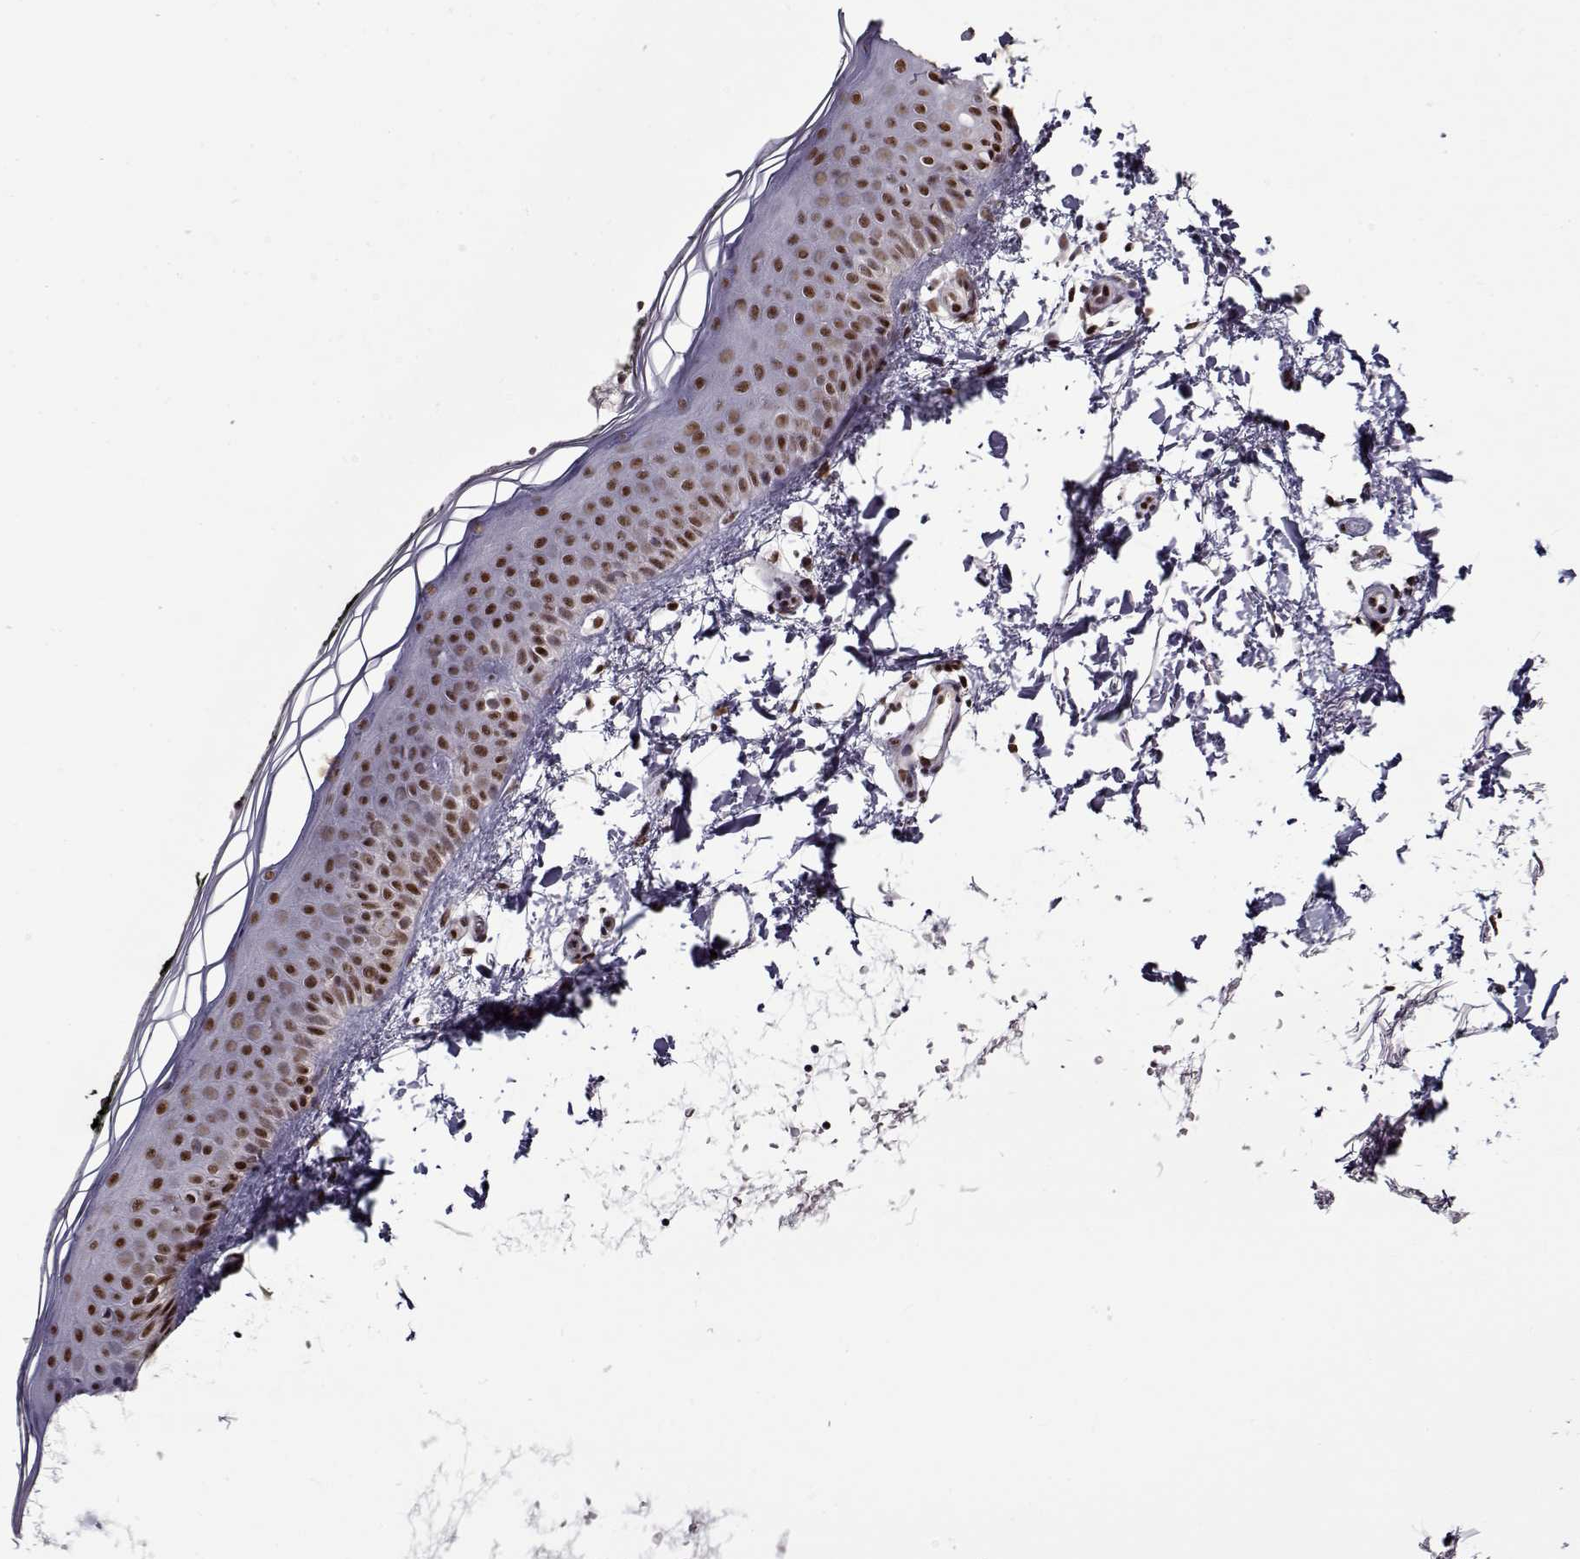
{"staining": {"intensity": "moderate", "quantity": "<25%", "location": "nuclear"}, "tissue": "skin", "cell_type": "Fibroblasts", "image_type": "normal", "snomed": [{"axis": "morphology", "description": "Normal tissue, NOS"}, {"axis": "topography", "description": "Skin"}], "caption": "Immunohistochemistry (IHC) photomicrograph of normal skin stained for a protein (brown), which displays low levels of moderate nuclear expression in about <25% of fibroblasts.", "gene": "PRMT1", "patient": {"sex": "female", "age": 62}}